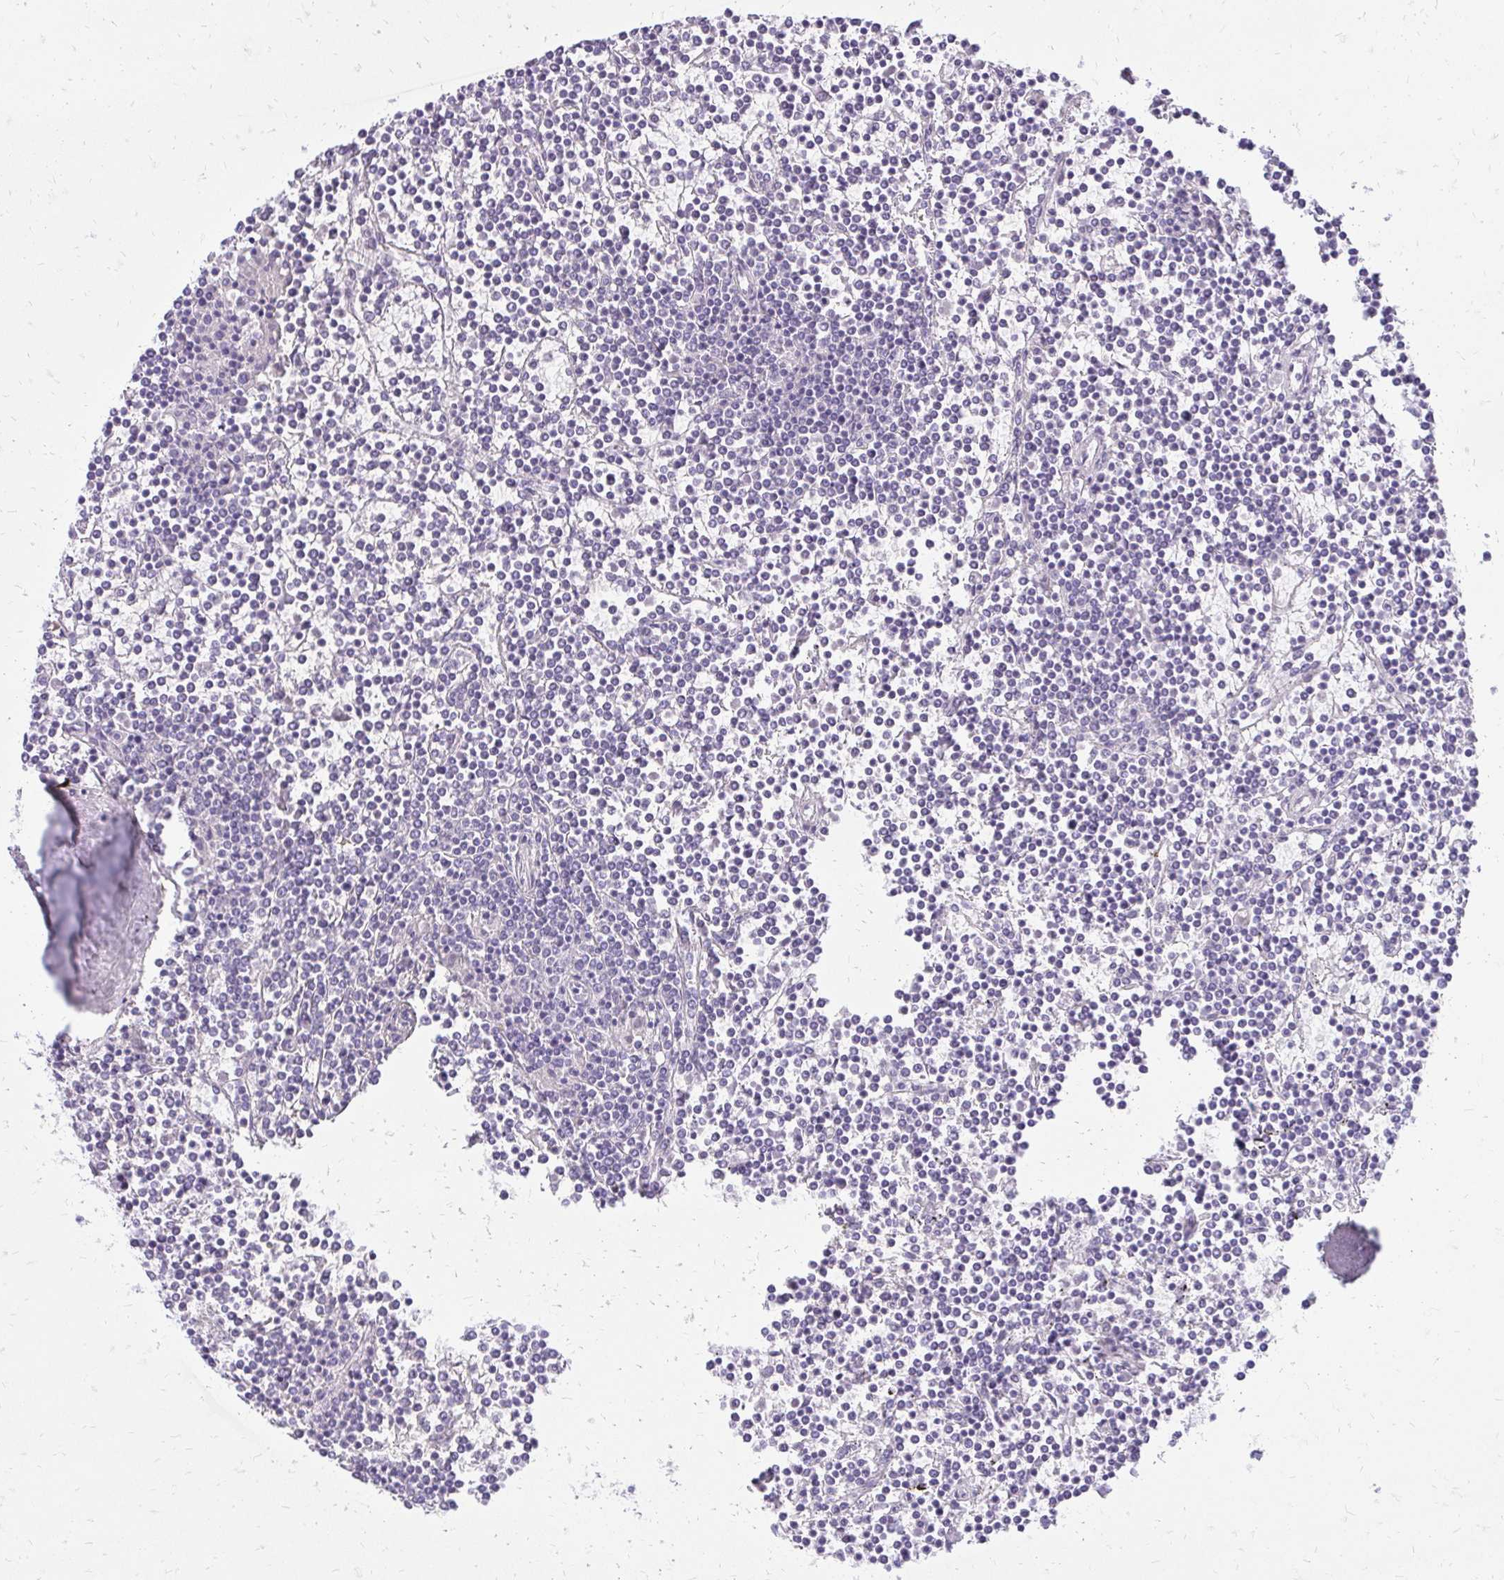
{"staining": {"intensity": "negative", "quantity": "none", "location": "none"}, "tissue": "lymphoma", "cell_type": "Tumor cells", "image_type": "cancer", "snomed": [{"axis": "morphology", "description": "Malignant lymphoma, non-Hodgkin's type, Low grade"}, {"axis": "topography", "description": "Spleen"}], "caption": "A micrograph of human lymphoma is negative for staining in tumor cells.", "gene": "SLC32A1", "patient": {"sex": "female", "age": 19}}